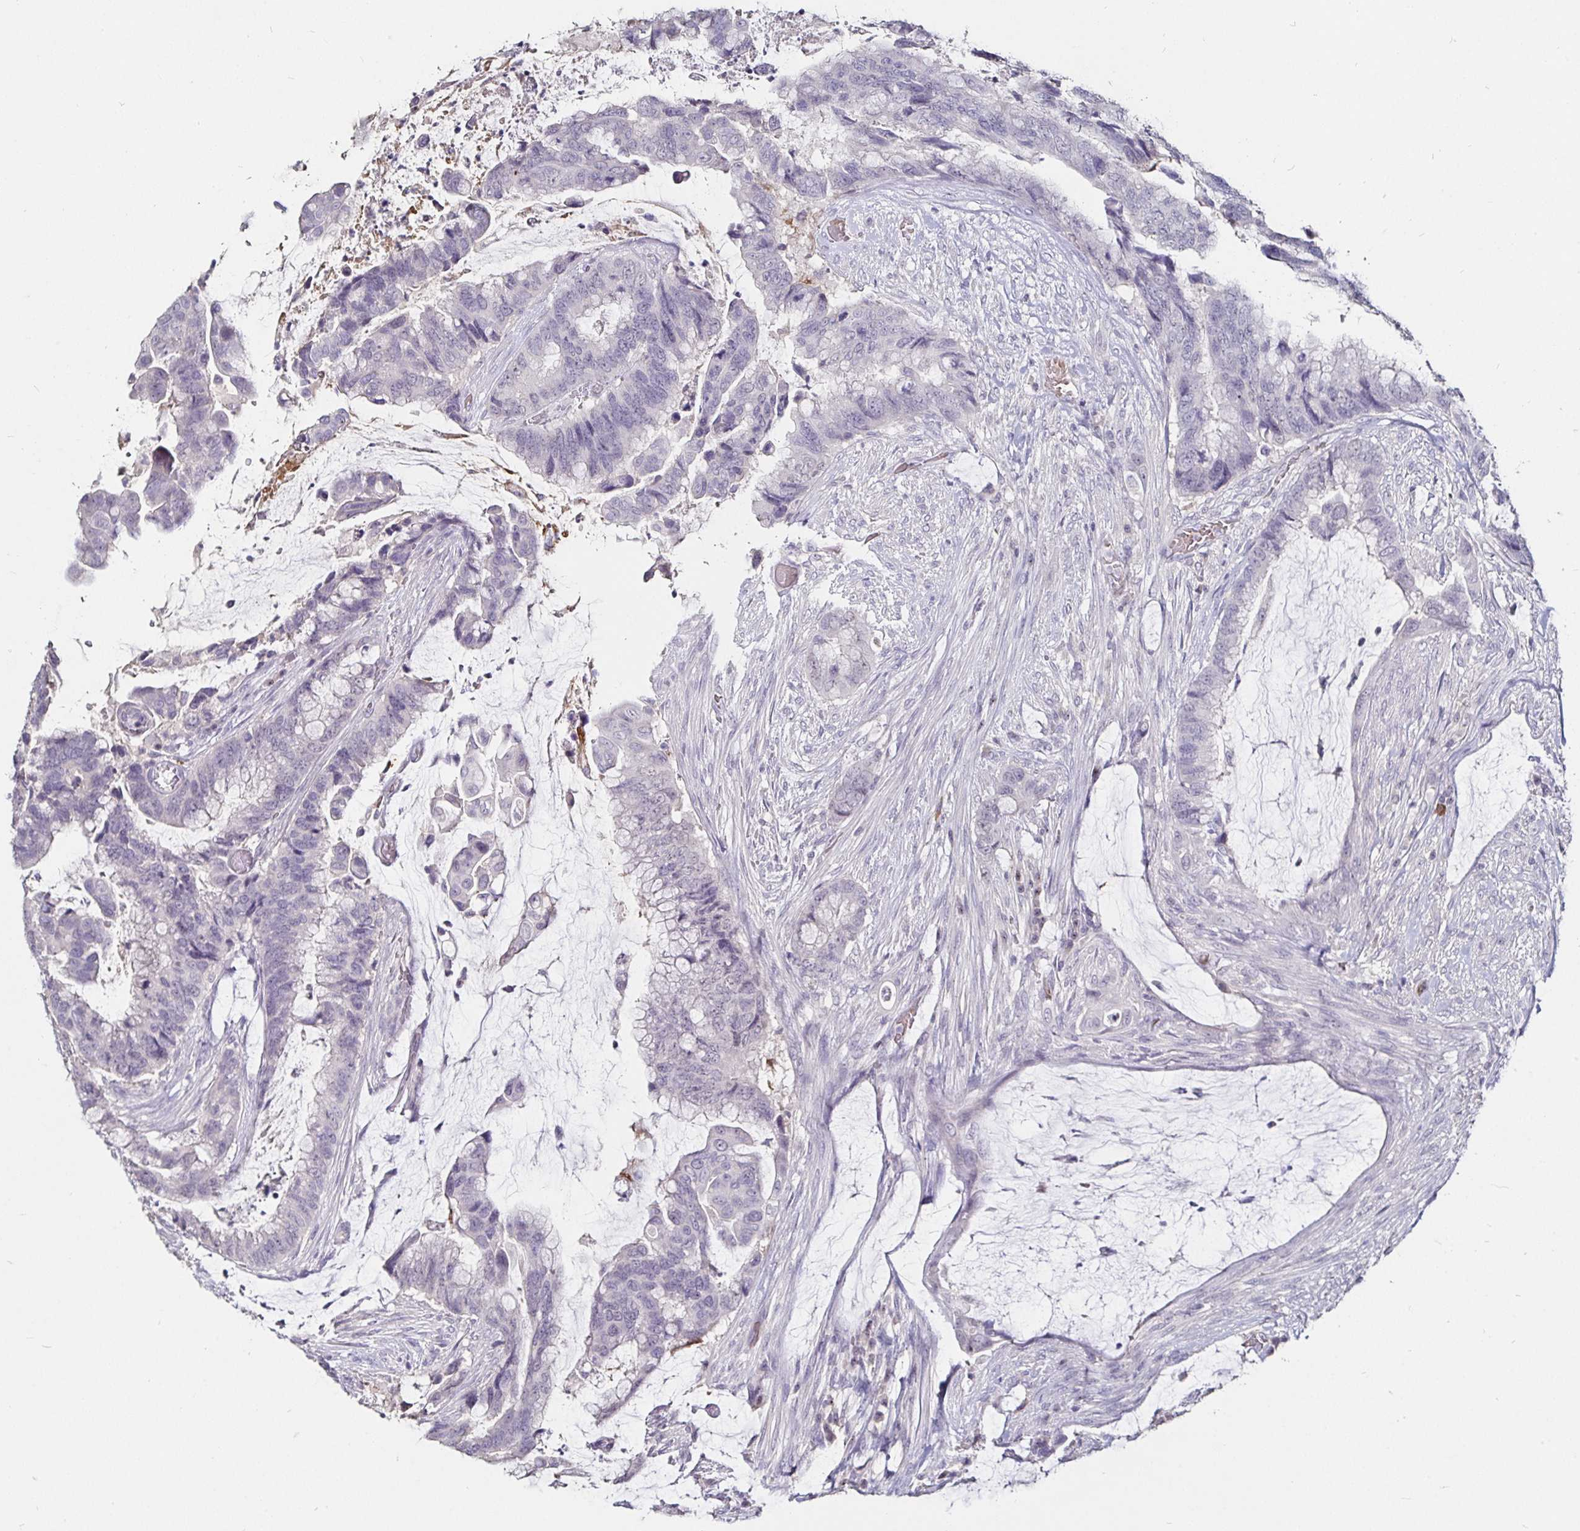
{"staining": {"intensity": "negative", "quantity": "none", "location": "none"}, "tissue": "colorectal cancer", "cell_type": "Tumor cells", "image_type": "cancer", "snomed": [{"axis": "morphology", "description": "Adenocarcinoma, NOS"}, {"axis": "topography", "description": "Rectum"}], "caption": "An image of human colorectal cancer is negative for staining in tumor cells.", "gene": "FAIM2", "patient": {"sex": "female", "age": 59}}